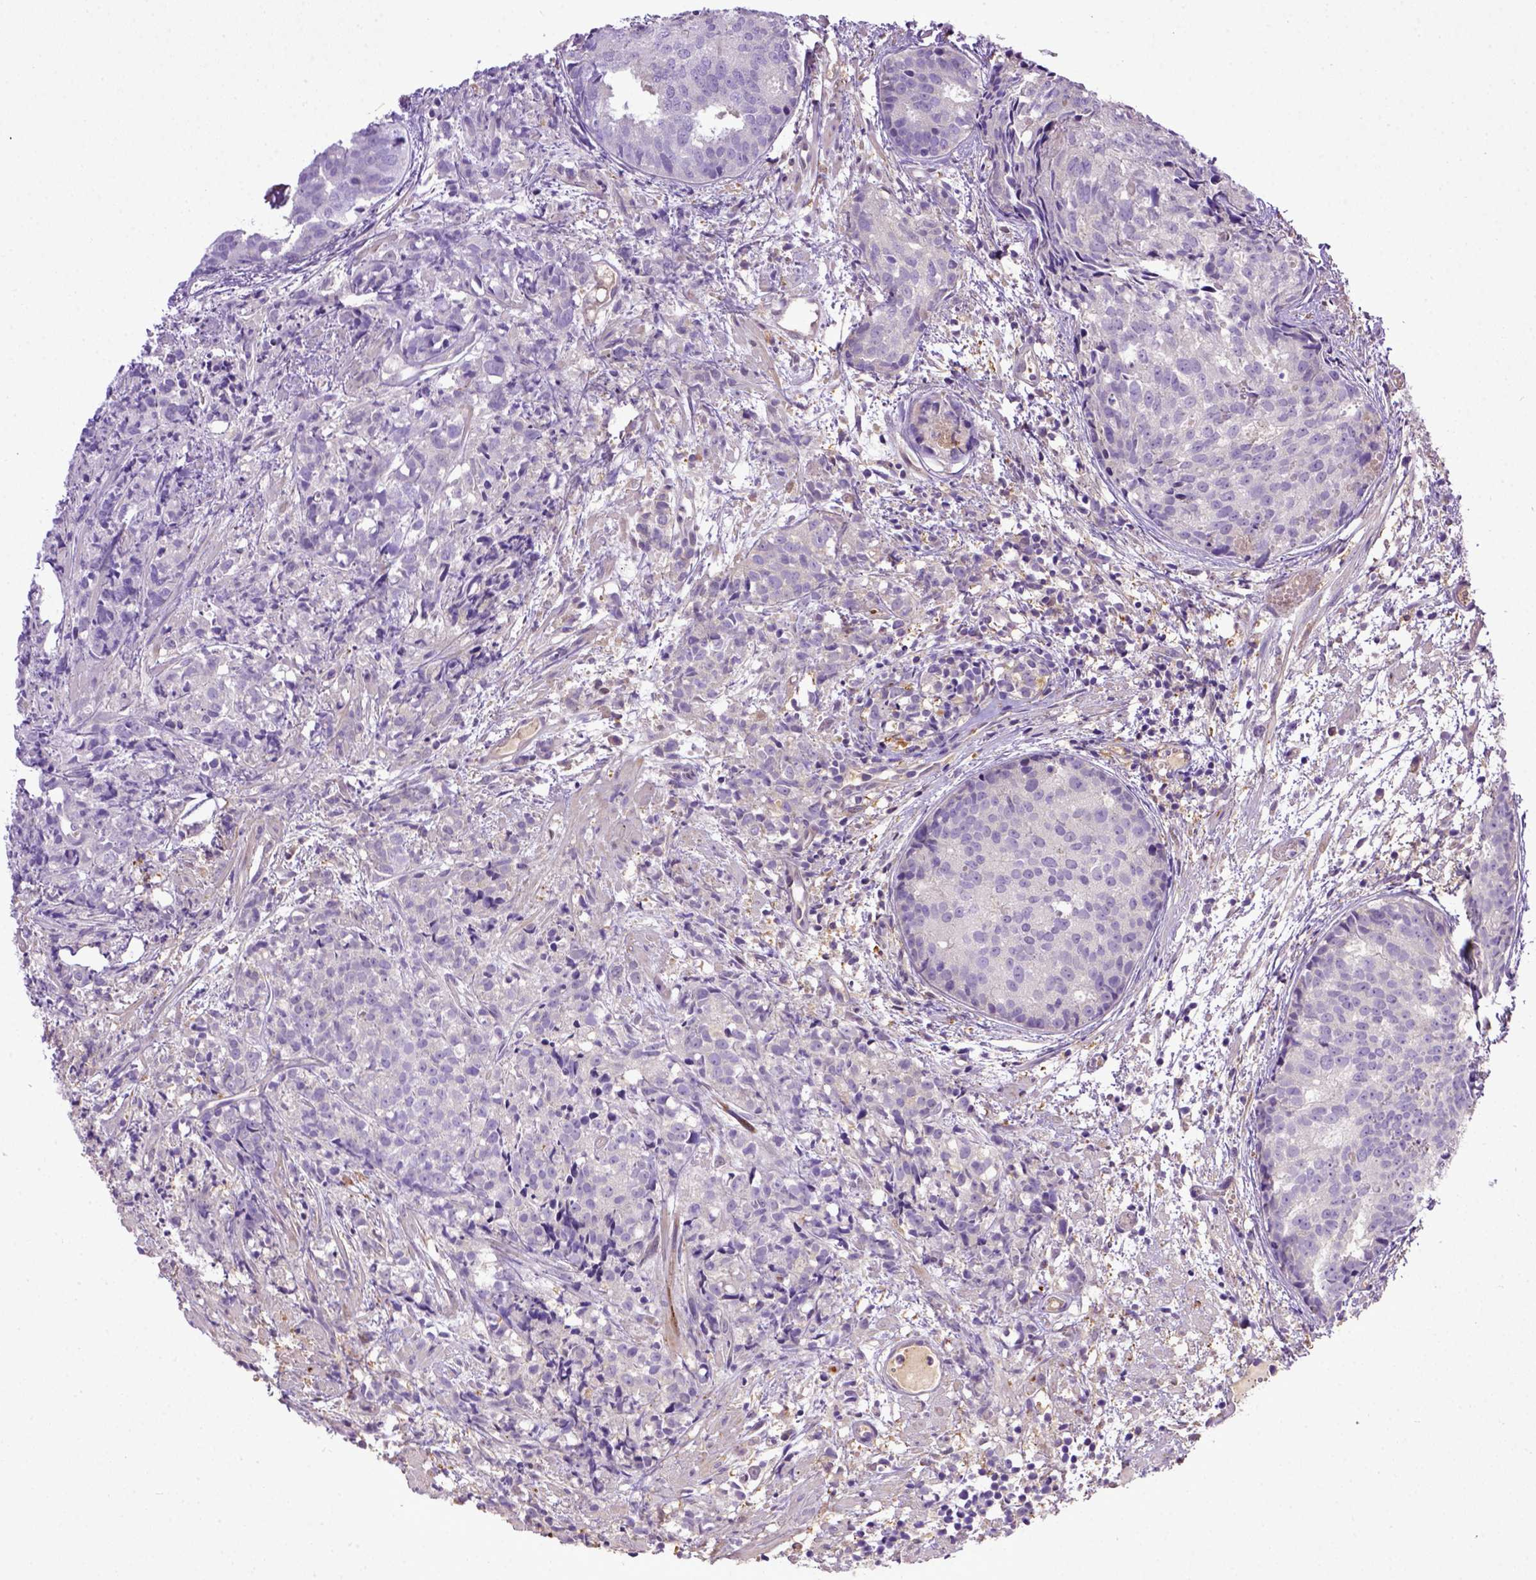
{"staining": {"intensity": "negative", "quantity": "none", "location": "none"}, "tissue": "prostate cancer", "cell_type": "Tumor cells", "image_type": "cancer", "snomed": [{"axis": "morphology", "description": "Adenocarcinoma, High grade"}, {"axis": "topography", "description": "Prostate"}], "caption": "The IHC image has no significant staining in tumor cells of prostate adenocarcinoma (high-grade) tissue.", "gene": "DEPDC1B", "patient": {"sex": "male", "age": 58}}